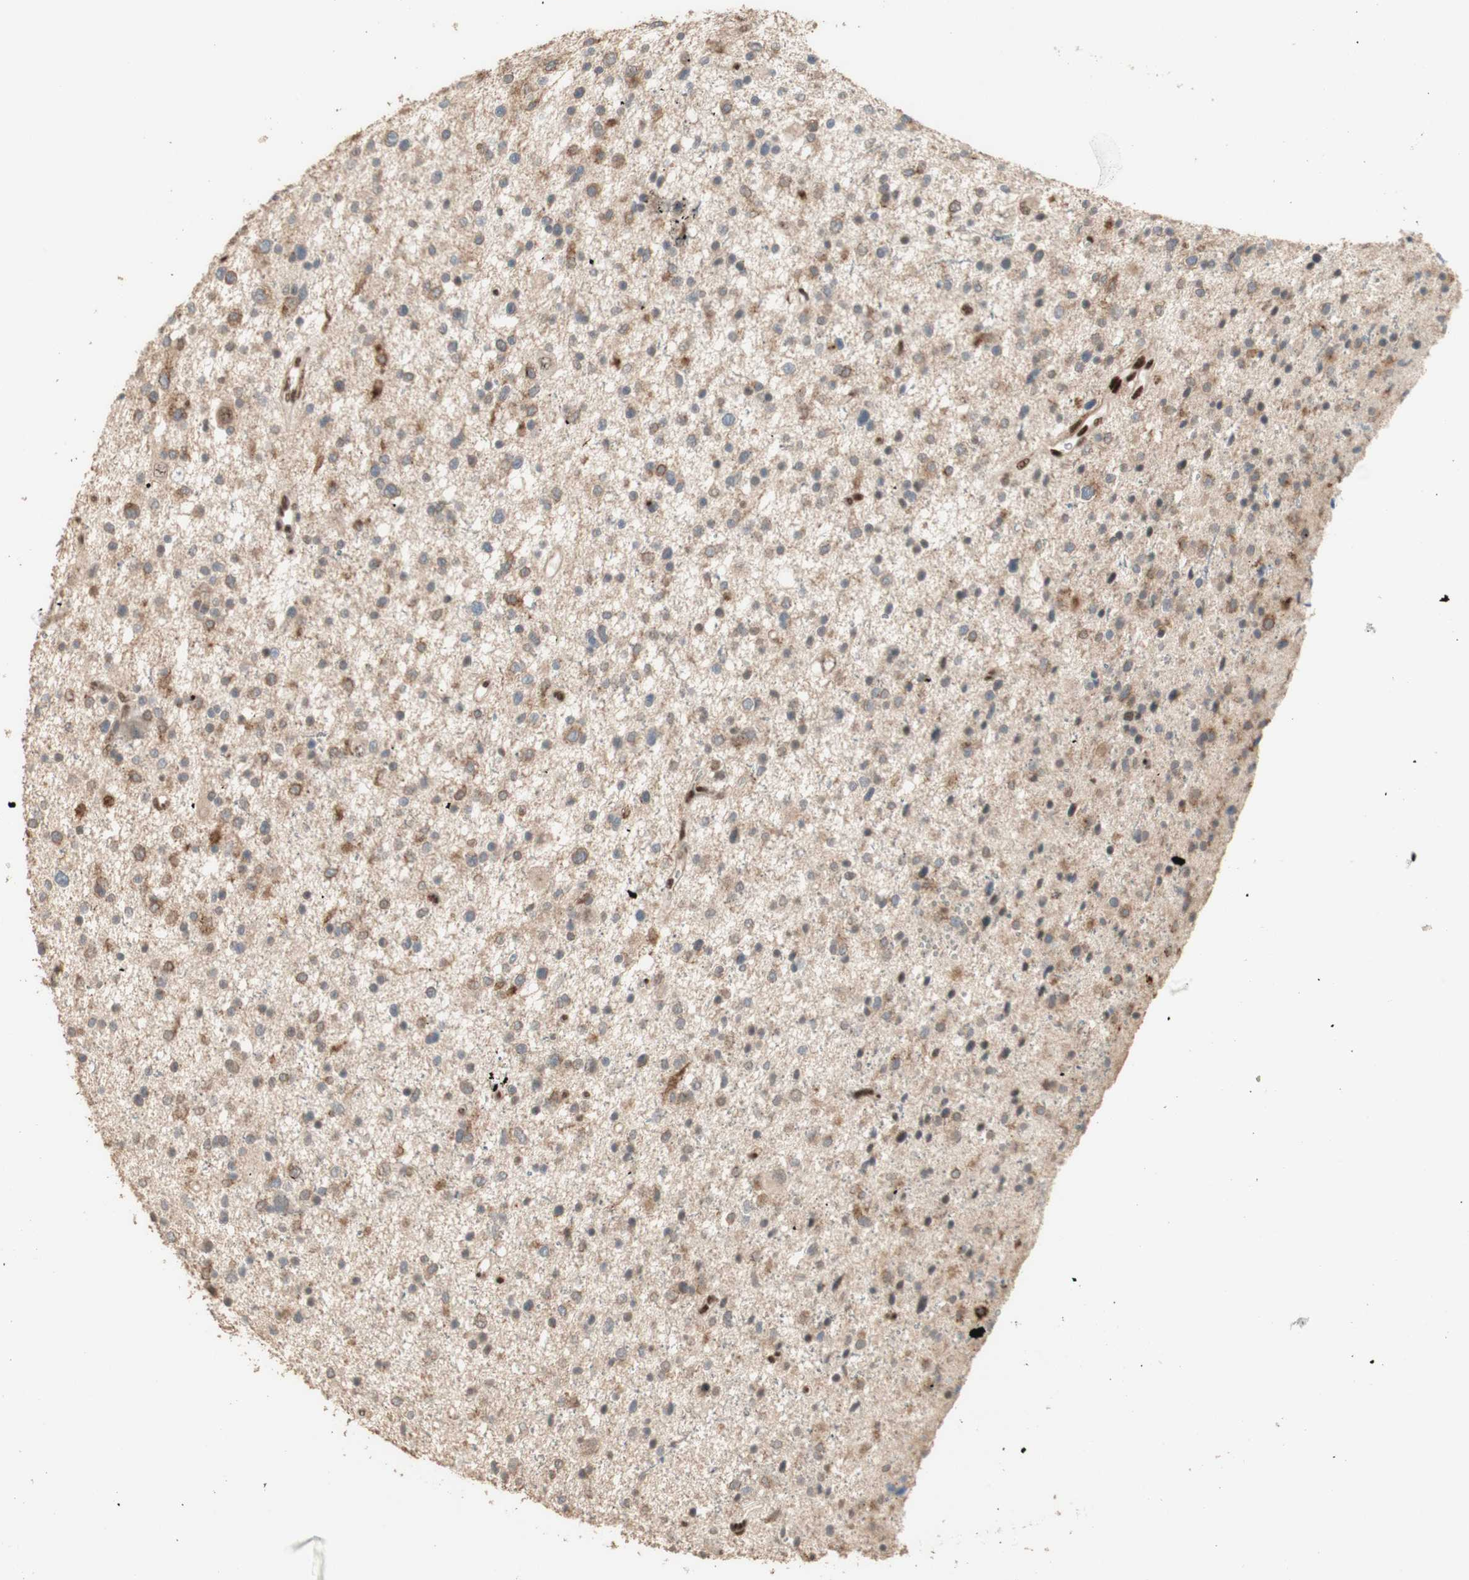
{"staining": {"intensity": "moderate", "quantity": ">75%", "location": "cytoplasmic/membranous"}, "tissue": "glioma", "cell_type": "Tumor cells", "image_type": "cancer", "snomed": [{"axis": "morphology", "description": "Glioma, malignant, Low grade"}, {"axis": "topography", "description": "Brain"}], "caption": "Tumor cells demonstrate medium levels of moderate cytoplasmic/membranous positivity in approximately >75% of cells in human malignant glioma (low-grade).", "gene": "FOXP1", "patient": {"sex": "female", "age": 37}}